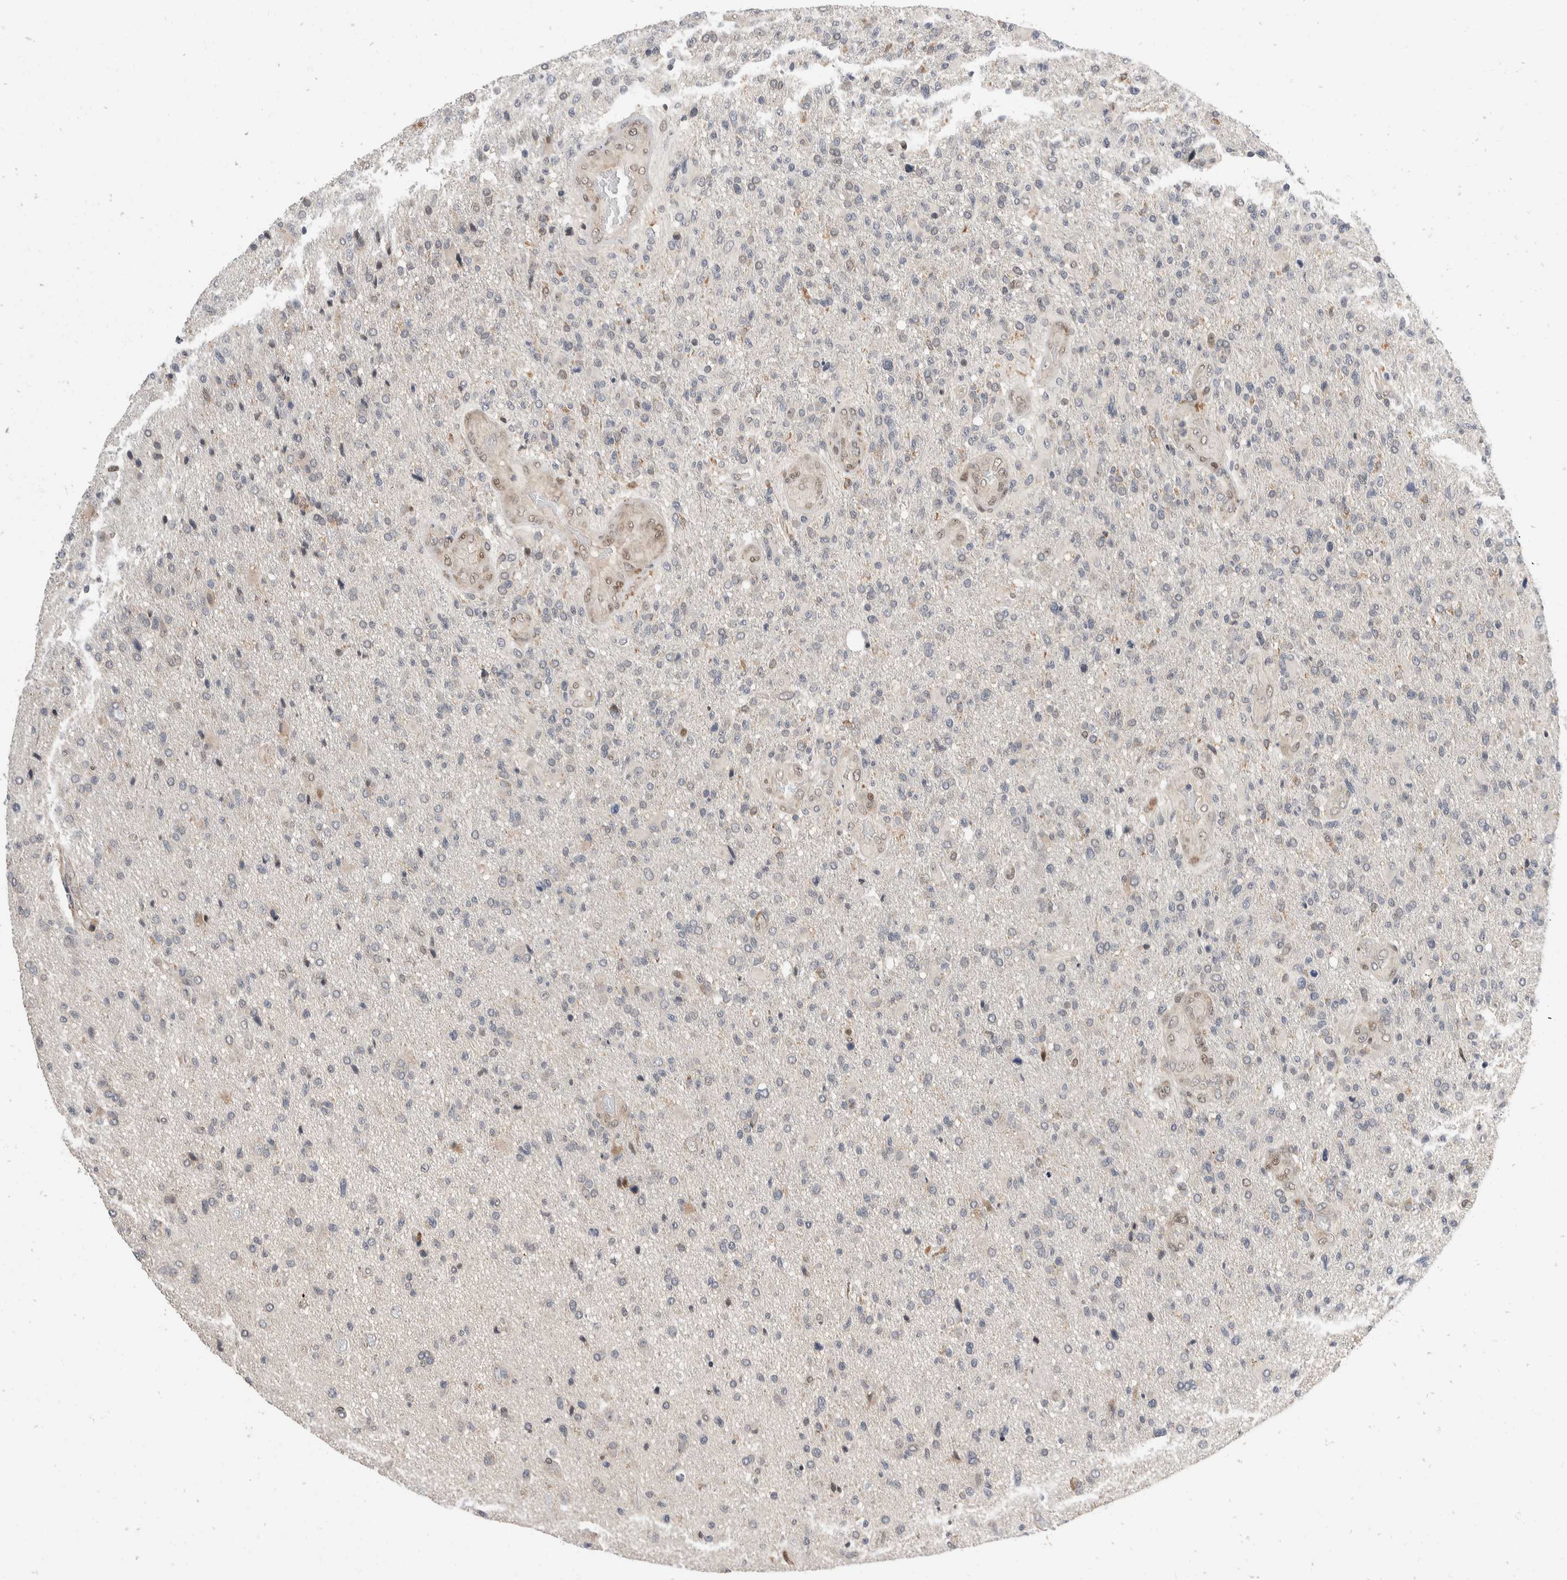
{"staining": {"intensity": "negative", "quantity": "none", "location": "none"}, "tissue": "glioma", "cell_type": "Tumor cells", "image_type": "cancer", "snomed": [{"axis": "morphology", "description": "Glioma, malignant, High grade"}, {"axis": "topography", "description": "Brain"}], "caption": "Glioma was stained to show a protein in brown. There is no significant staining in tumor cells.", "gene": "ZNF703", "patient": {"sex": "male", "age": 72}}